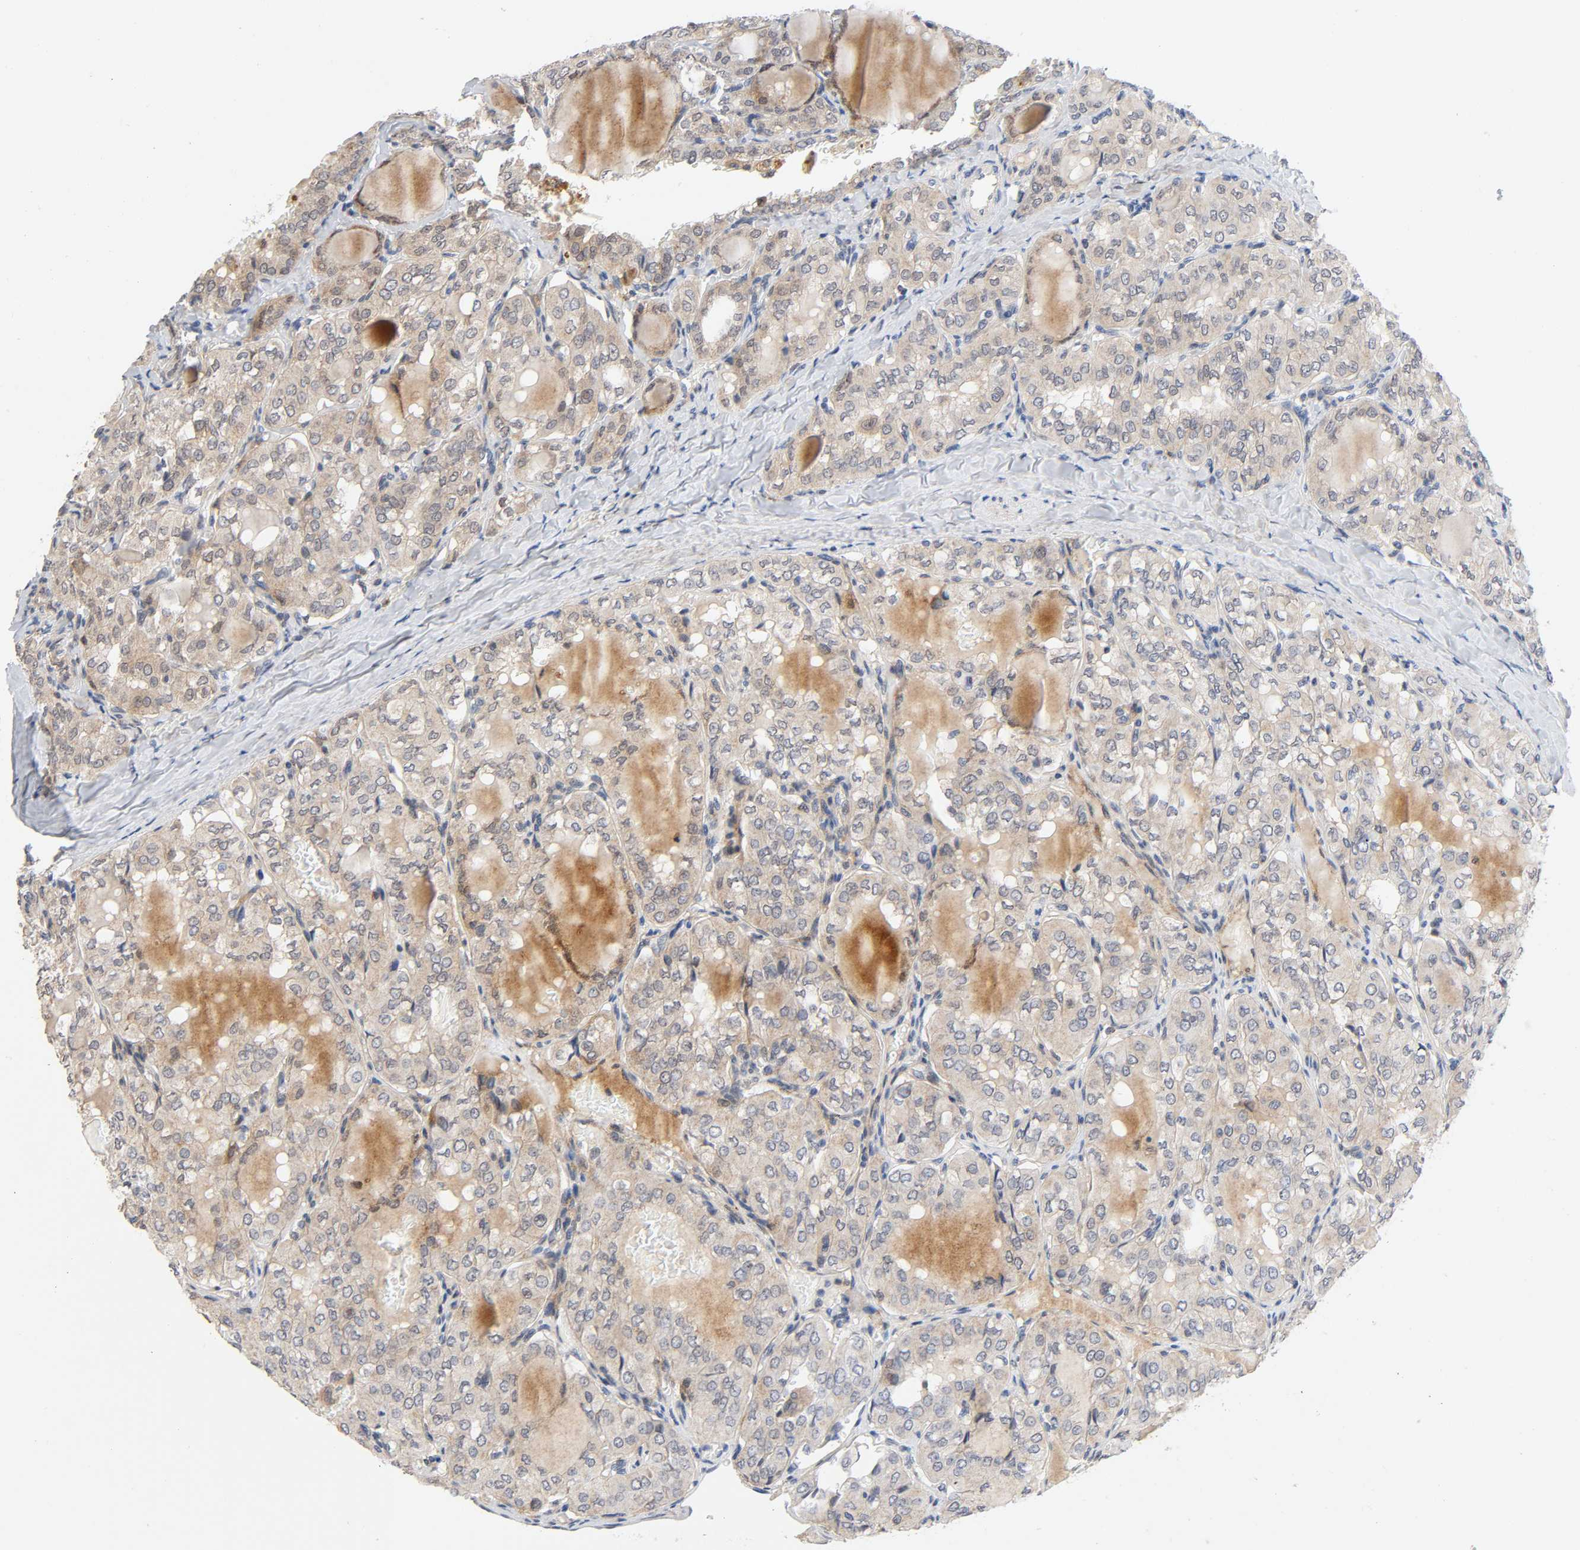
{"staining": {"intensity": "weak", "quantity": ">75%", "location": "cytoplasmic/membranous"}, "tissue": "thyroid cancer", "cell_type": "Tumor cells", "image_type": "cancer", "snomed": [{"axis": "morphology", "description": "Papillary adenocarcinoma, NOS"}, {"axis": "topography", "description": "Thyroid gland"}], "caption": "Immunohistochemistry staining of thyroid cancer (papillary adenocarcinoma), which displays low levels of weak cytoplasmic/membranous positivity in approximately >75% of tumor cells indicating weak cytoplasmic/membranous protein staining. The staining was performed using DAB (brown) for protein detection and nuclei were counterstained in hematoxylin (blue).", "gene": "CASP9", "patient": {"sex": "male", "age": 20}}